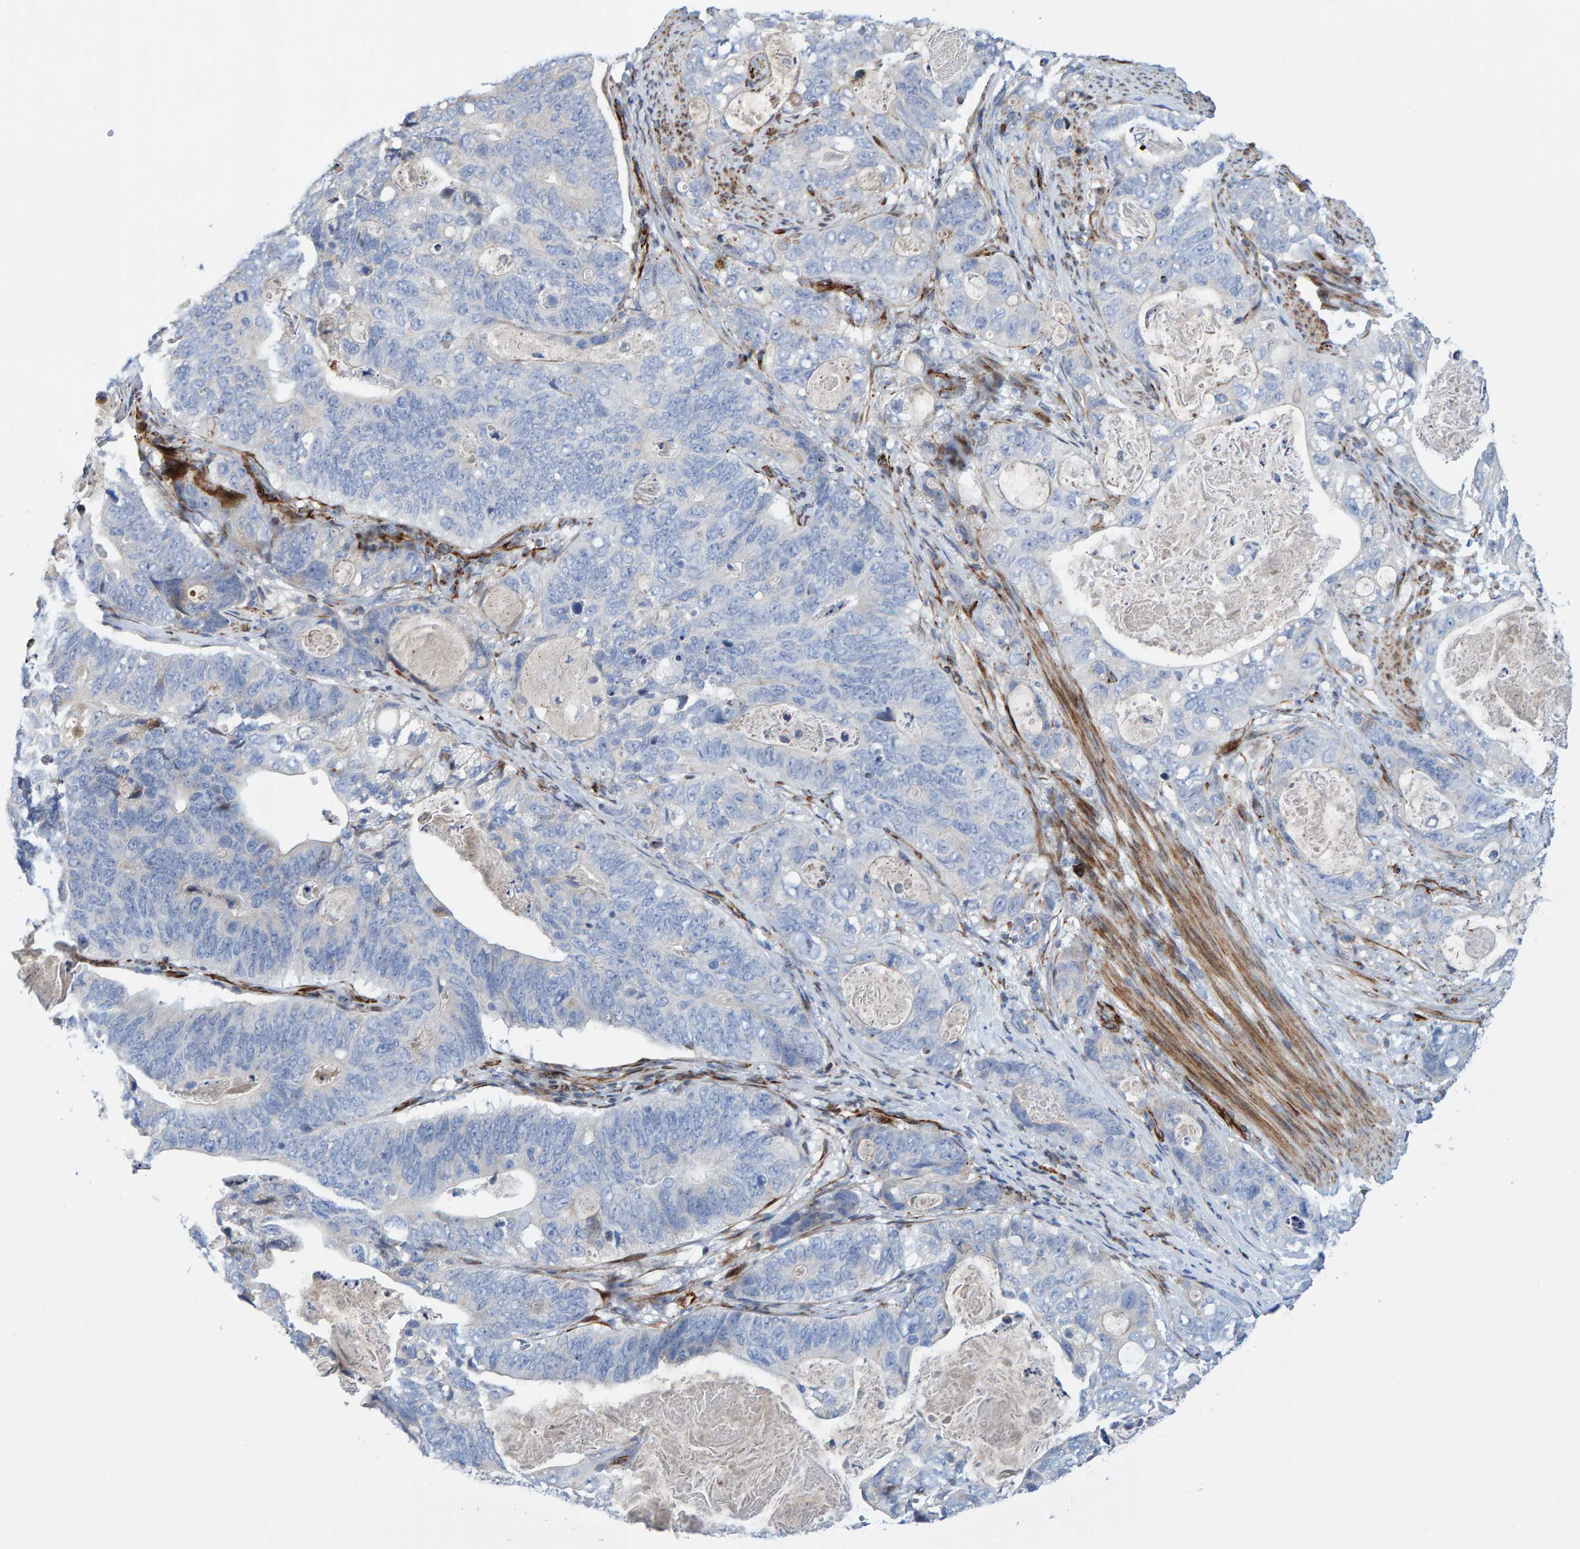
{"staining": {"intensity": "negative", "quantity": "none", "location": "none"}, "tissue": "stomach cancer", "cell_type": "Tumor cells", "image_type": "cancer", "snomed": [{"axis": "morphology", "description": "Normal tissue, NOS"}, {"axis": "morphology", "description": "Adenocarcinoma, NOS"}, {"axis": "topography", "description": "Stomach"}], "caption": "Stomach cancer stained for a protein using IHC reveals no staining tumor cells.", "gene": "POLG2", "patient": {"sex": "female", "age": 89}}